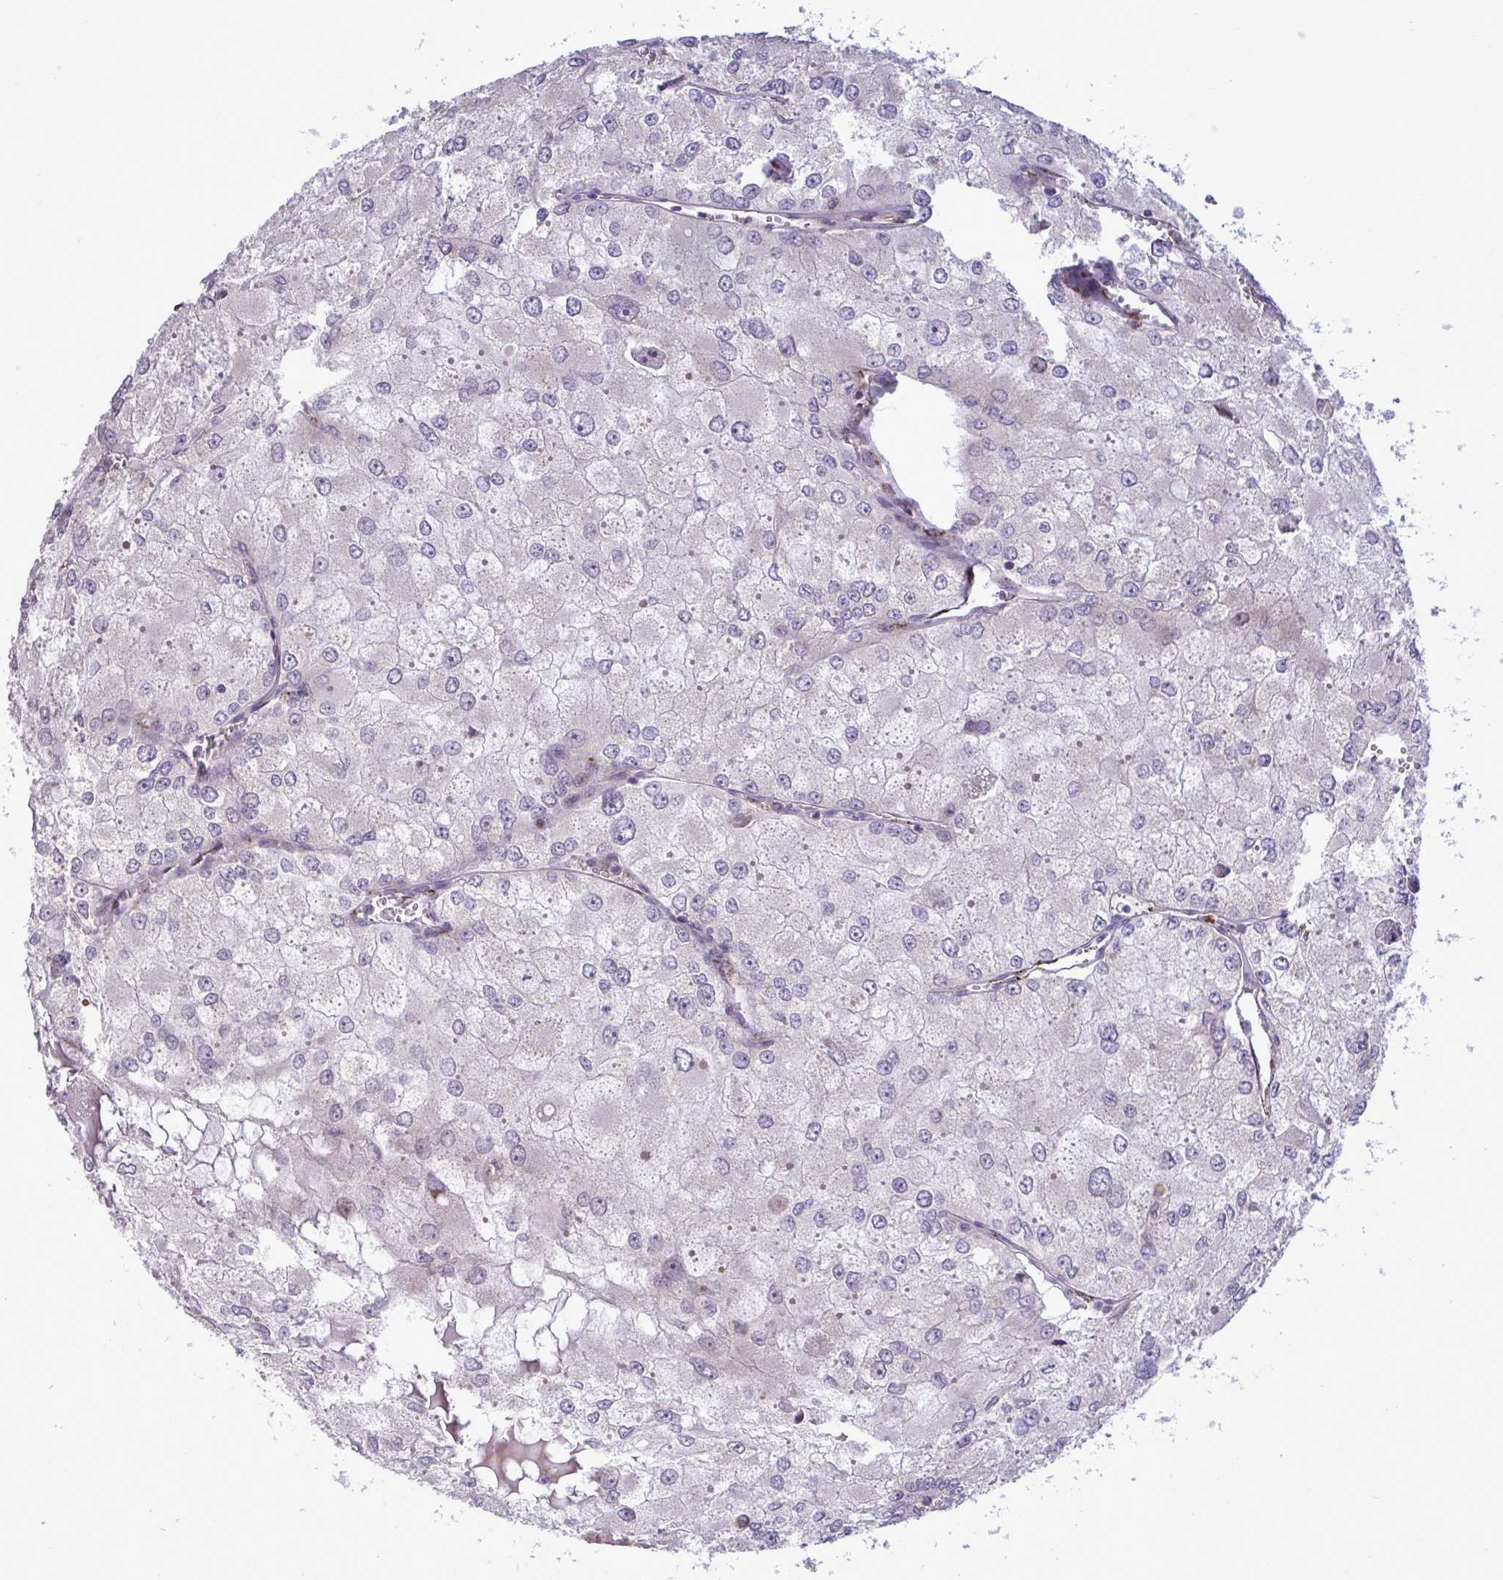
{"staining": {"intensity": "negative", "quantity": "none", "location": "none"}, "tissue": "renal cancer", "cell_type": "Tumor cells", "image_type": "cancer", "snomed": [{"axis": "morphology", "description": "Adenocarcinoma, NOS"}, {"axis": "topography", "description": "Kidney"}], "caption": "Immunohistochemical staining of adenocarcinoma (renal) exhibits no significant staining in tumor cells.", "gene": "CD101", "patient": {"sex": "female", "age": 70}}